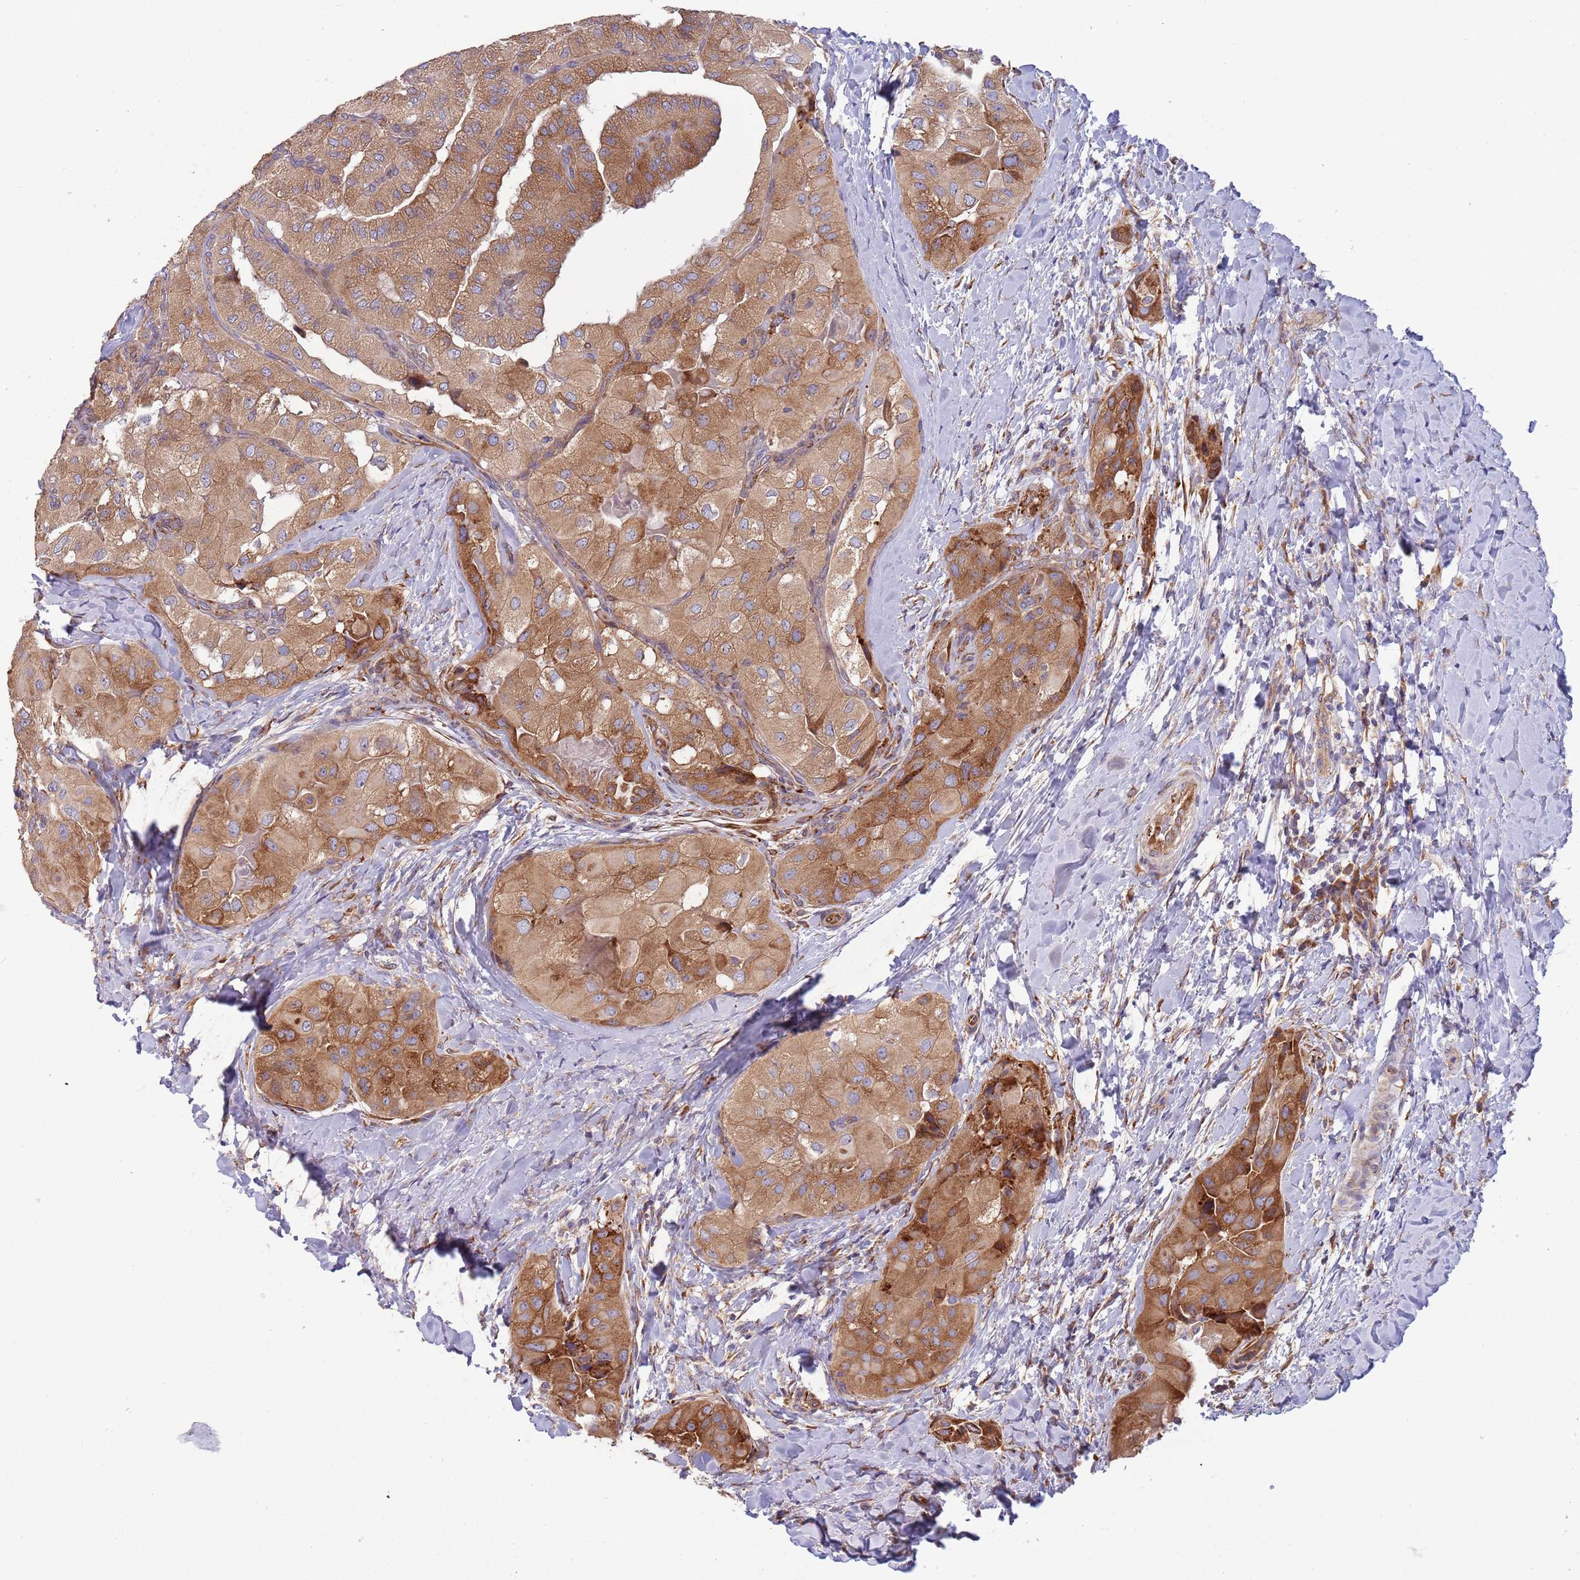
{"staining": {"intensity": "moderate", "quantity": ">75%", "location": "cytoplasmic/membranous"}, "tissue": "thyroid cancer", "cell_type": "Tumor cells", "image_type": "cancer", "snomed": [{"axis": "morphology", "description": "Normal tissue, NOS"}, {"axis": "morphology", "description": "Papillary adenocarcinoma, NOS"}, {"axis": "topography", "description": "Thyroid gland"}], "caption": "The photomicrograph demonstrates a brown stain indicating the presence of a protein in the cytoplasmic/membranous of tumor cells in thyroid cancer. (DAB IHC with brightfield microscopy, high magnification).", "gene": "ARMCX6", "patient": {"sex": "female", "age": 59}}